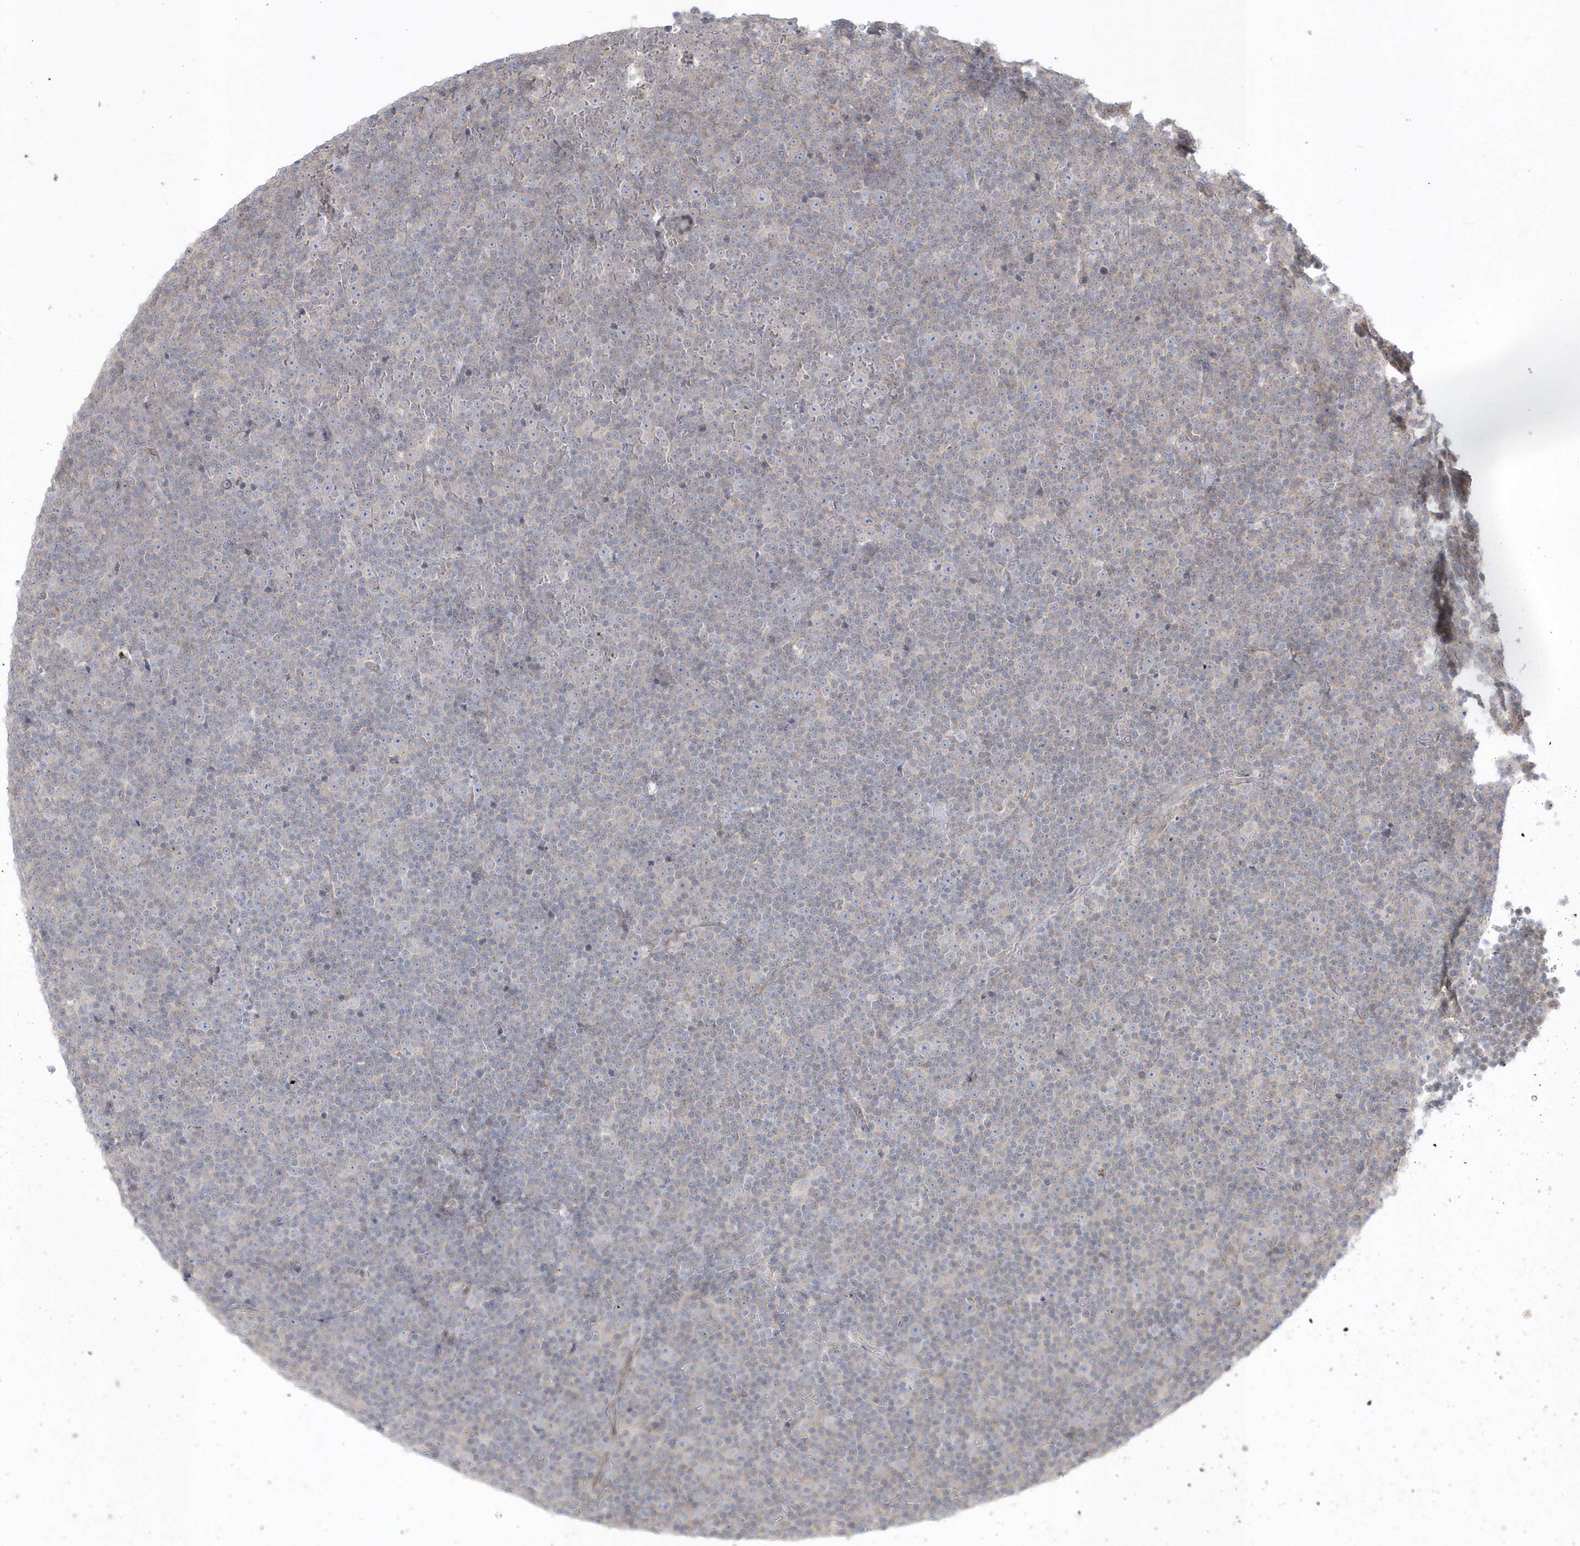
{"staining": {"intensity": "negative", "quantity": "none", "location": "none"}, "tissue": "lymphoma", "cell_type": "Tumor cells", "image_type": "cancer", "snomed": [{"axis": "morphology", "description": "Malignant lymphoma, non-Hodgkin's type, Low grade"}, {"axis": "topography", "description": "Lymph node"}], "caption": "An IHC micrograph of low-grade malignant lymphoma, non-Hodgkin's type is shown. There is no staining in tumor cells of low-grade malignant lymphoma, non-Hodgkin's type.", "gene": "DHX57", "patient": {"sex": "female", "age": 67}}